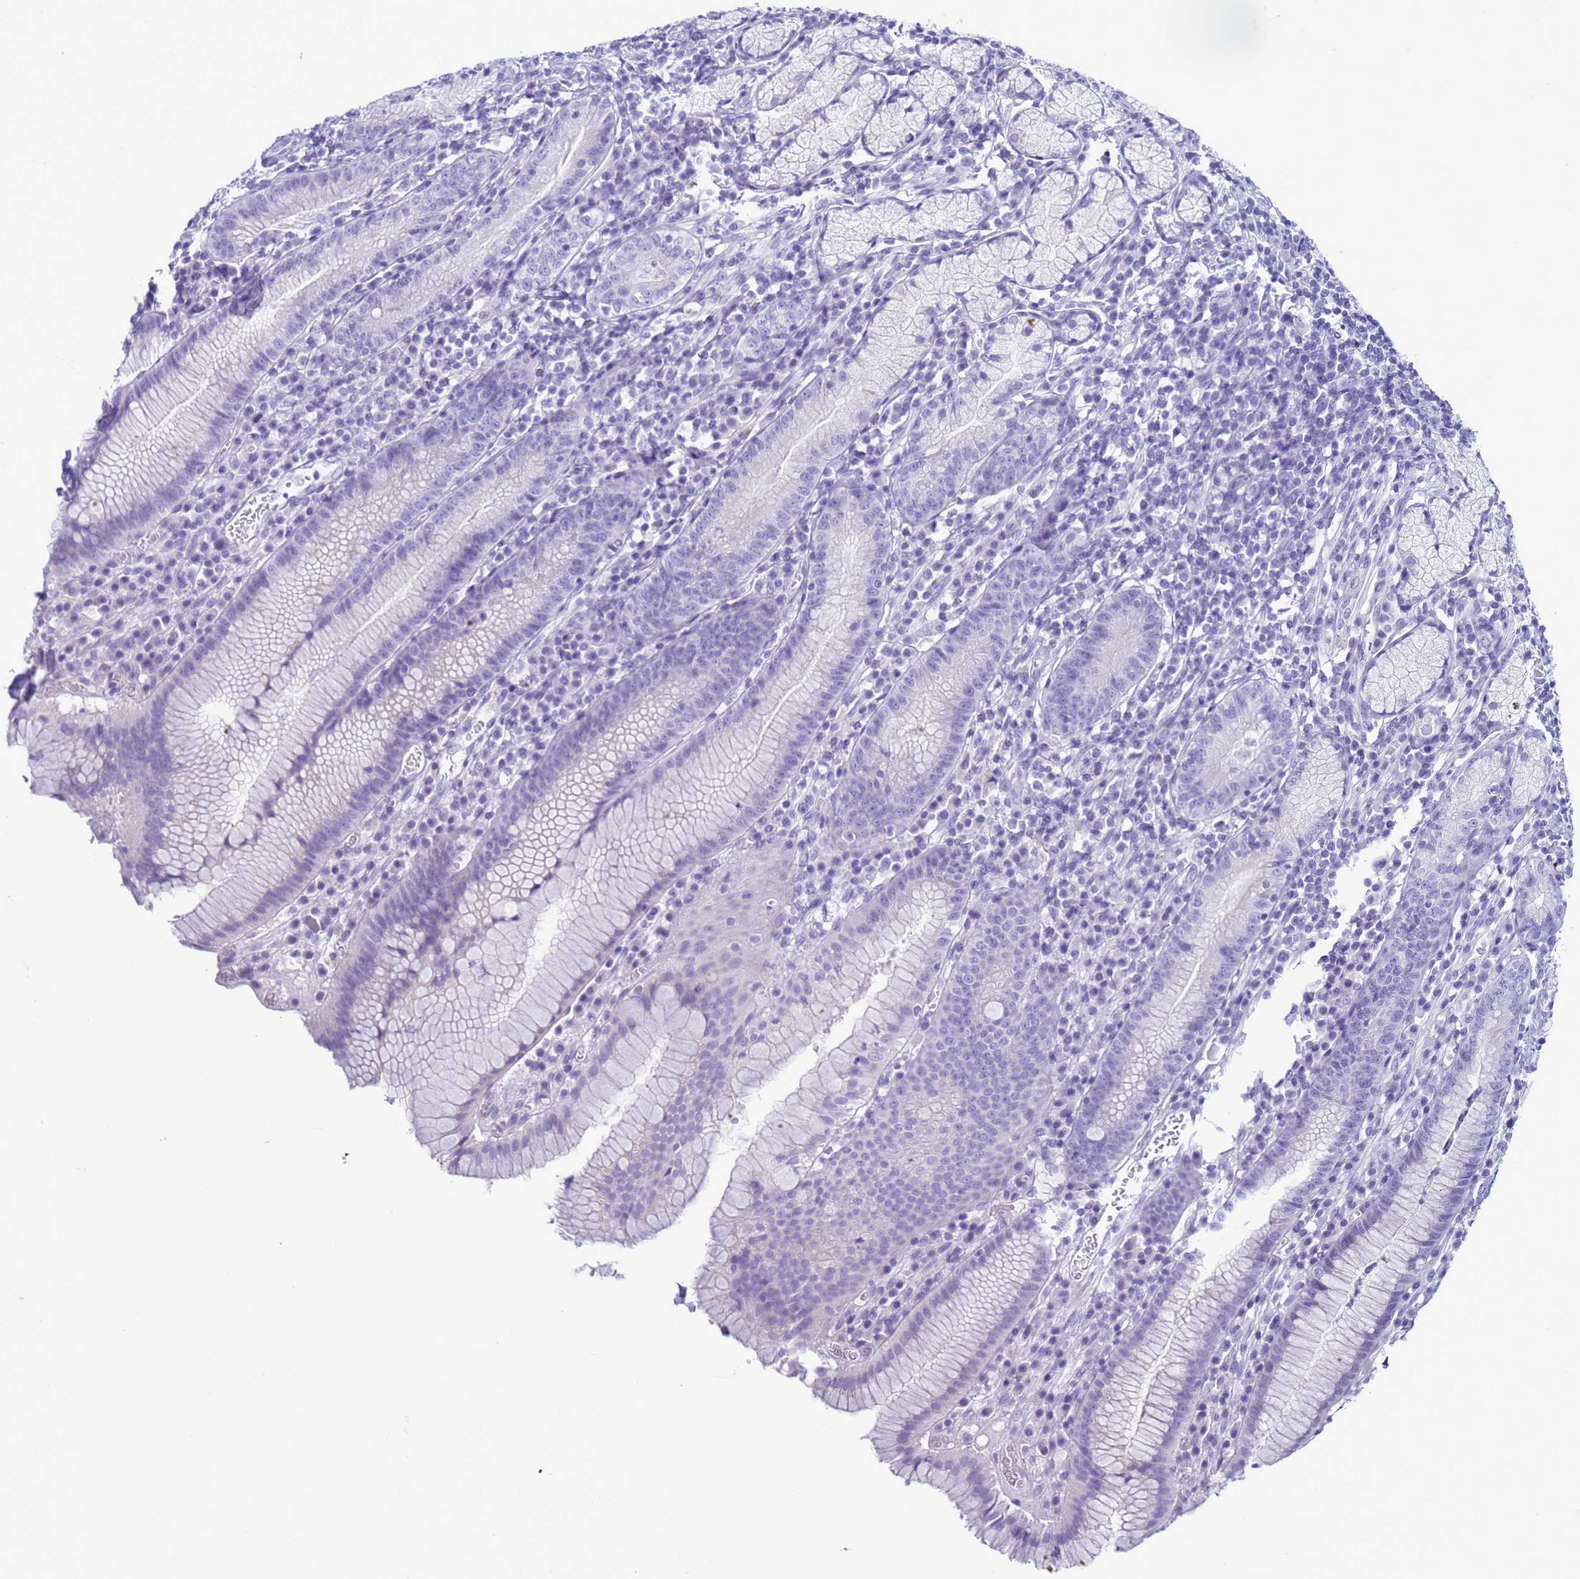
{"staining": {"intensity": "negative", "quantity": "none", "location": "none"}, "tissue": "stomach", "cell_type": "Glandular cells", "image_type": "normal", "snomed": [{"axis": "morphology", "description": "Normal tissue, NOS"}, {"axis": "topography", "description": "Stomach"}], "caption": "Immunohistochemistry image of unremarkable stomach: stomach stained with DAB (3,3'-diaminobenzidine) exhibits no significant protein expression in glandular cells.", "gene": "CST1", "patient": {"sex": "male", "age": 55}}